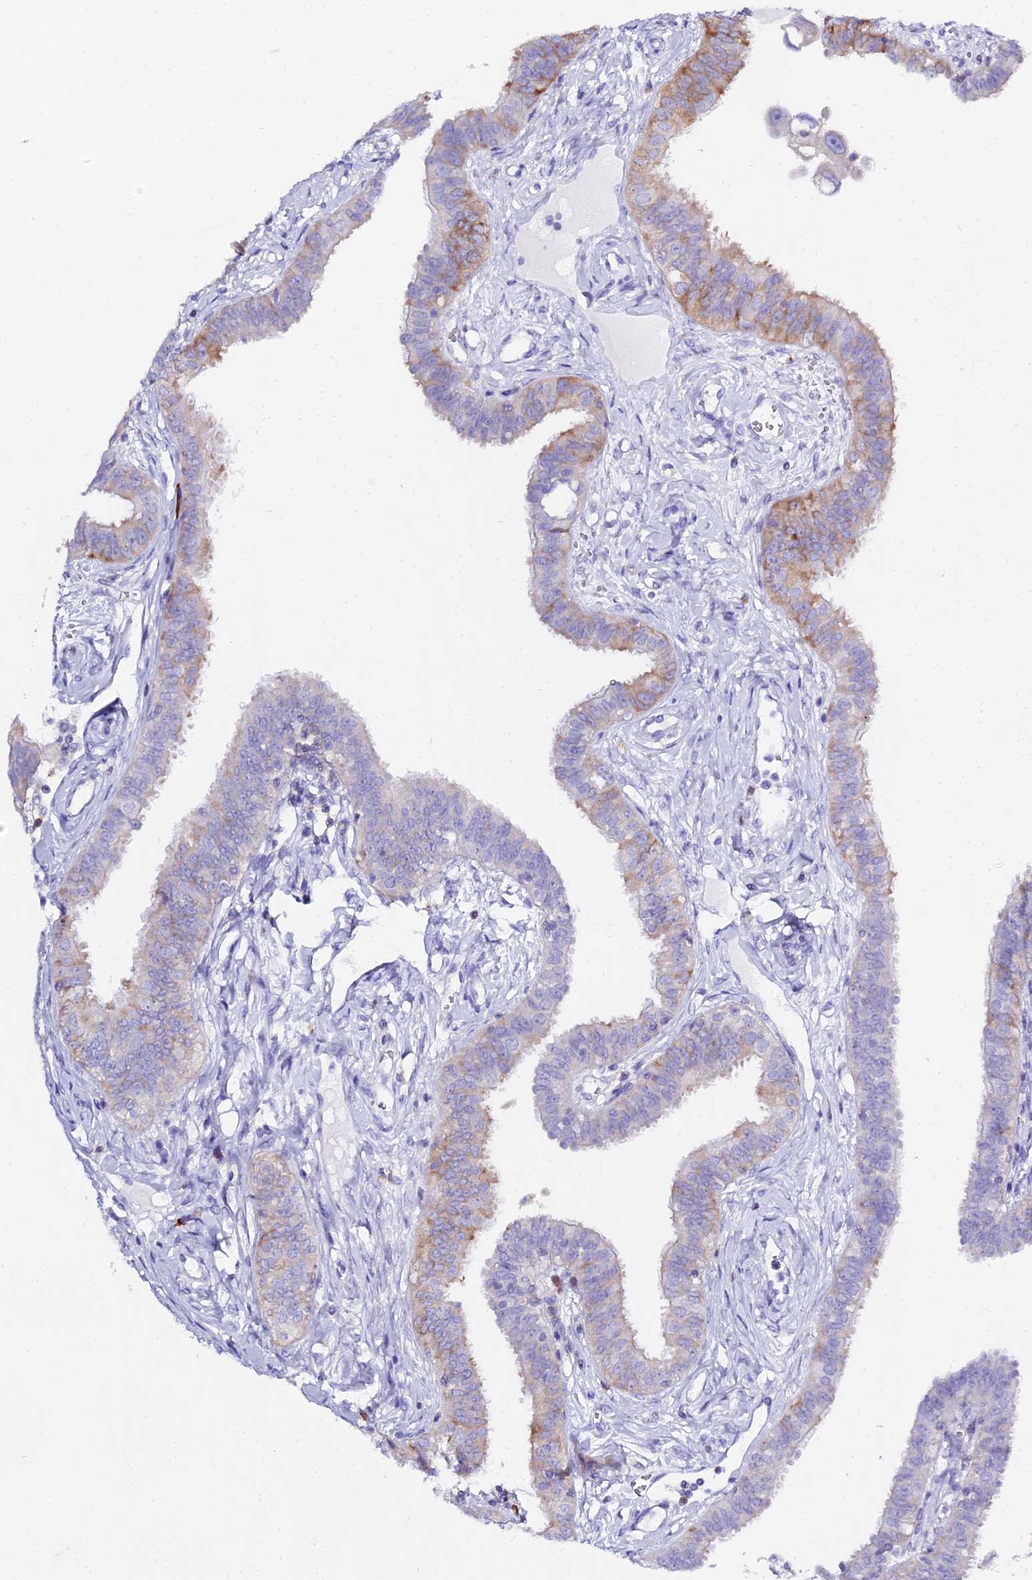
{"staining": {"intensity": "moderate", "quantity": "<25%", "location": "cytoplasmic/membranous"}, "tissue": "fallopian tube", "cell_type": "Glandular cells", "image_type": "normal", "snomed": [{"axis": "morphology", "description": "Normal tissue, NOS"}, {"axis": "morphology", "description": "Carcinoma, NOS"}, {"axis": "topography", "description": "Fallopian tube"}, {"axis": "topography", "description": "Ovary"}], "caption": "Fallopian tube stained for a protein (brown) exhibits moderate cytoplasmic/membranous positive staining in about <25% of glandular cells.", "gene": "CD5", "patient": {"sex": "female", "age": 59}}